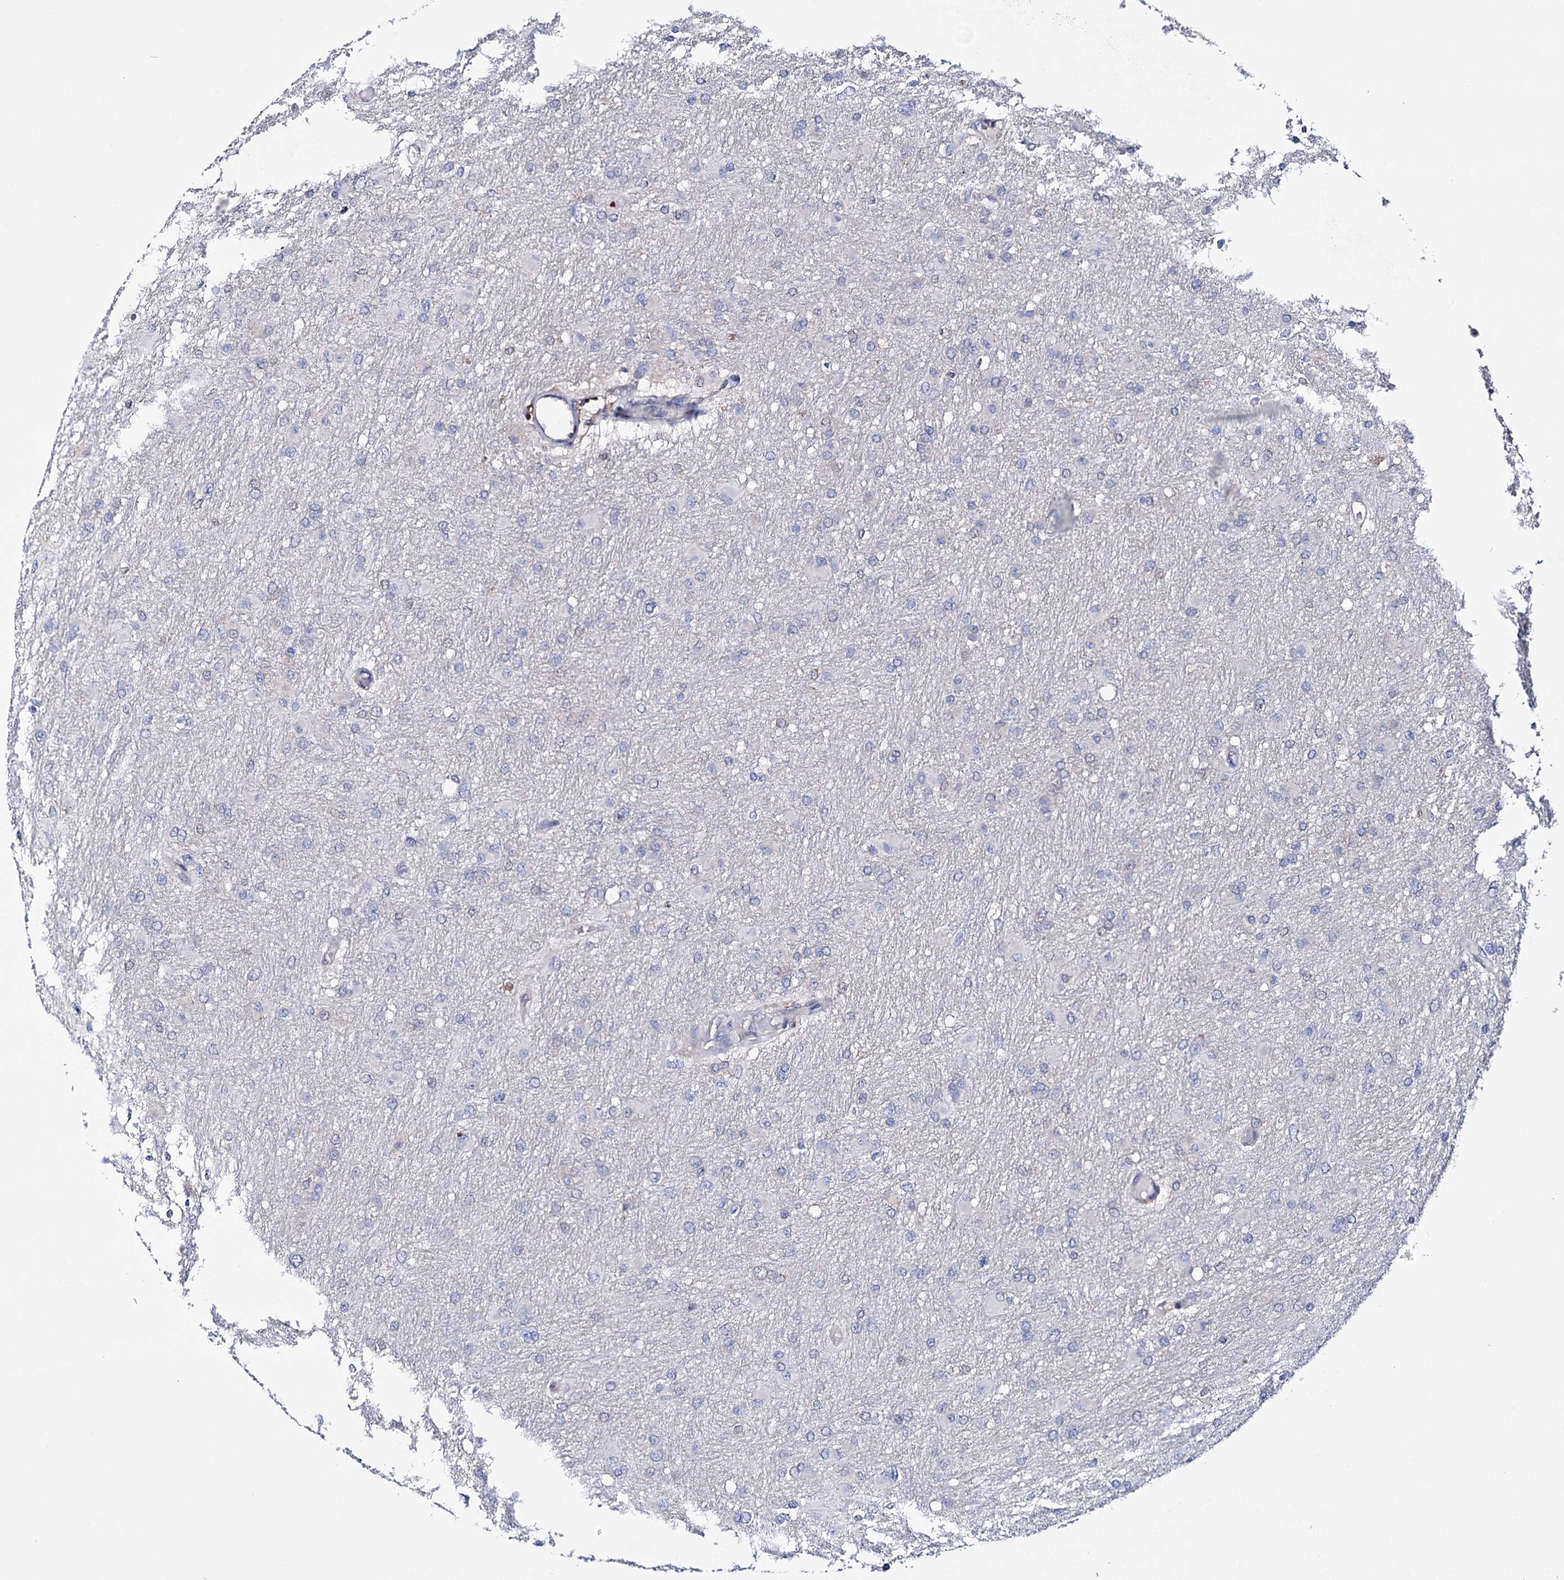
{"staining": {"intensity": "negative", "quantity": "none", "location": "none"}, "tissue": "glioma", "cell_type": "Tumor cells", "image_type": "cancer", "snomed": [{"axis": "morphology", "description": "Glioma, malignant, High grade"}, {"axis": "topography", "description": "Cerebral cortex"}], "caption": "This is a image of IHC staining of glioma, which shows no staining in tumor cells. (Brightfield microscopy of DAB (3,3'-diaminobenzidine) immunohistochemistry at high magnification).", "gene": "PTER", "patient": {"sex": "female", "age": 36}}